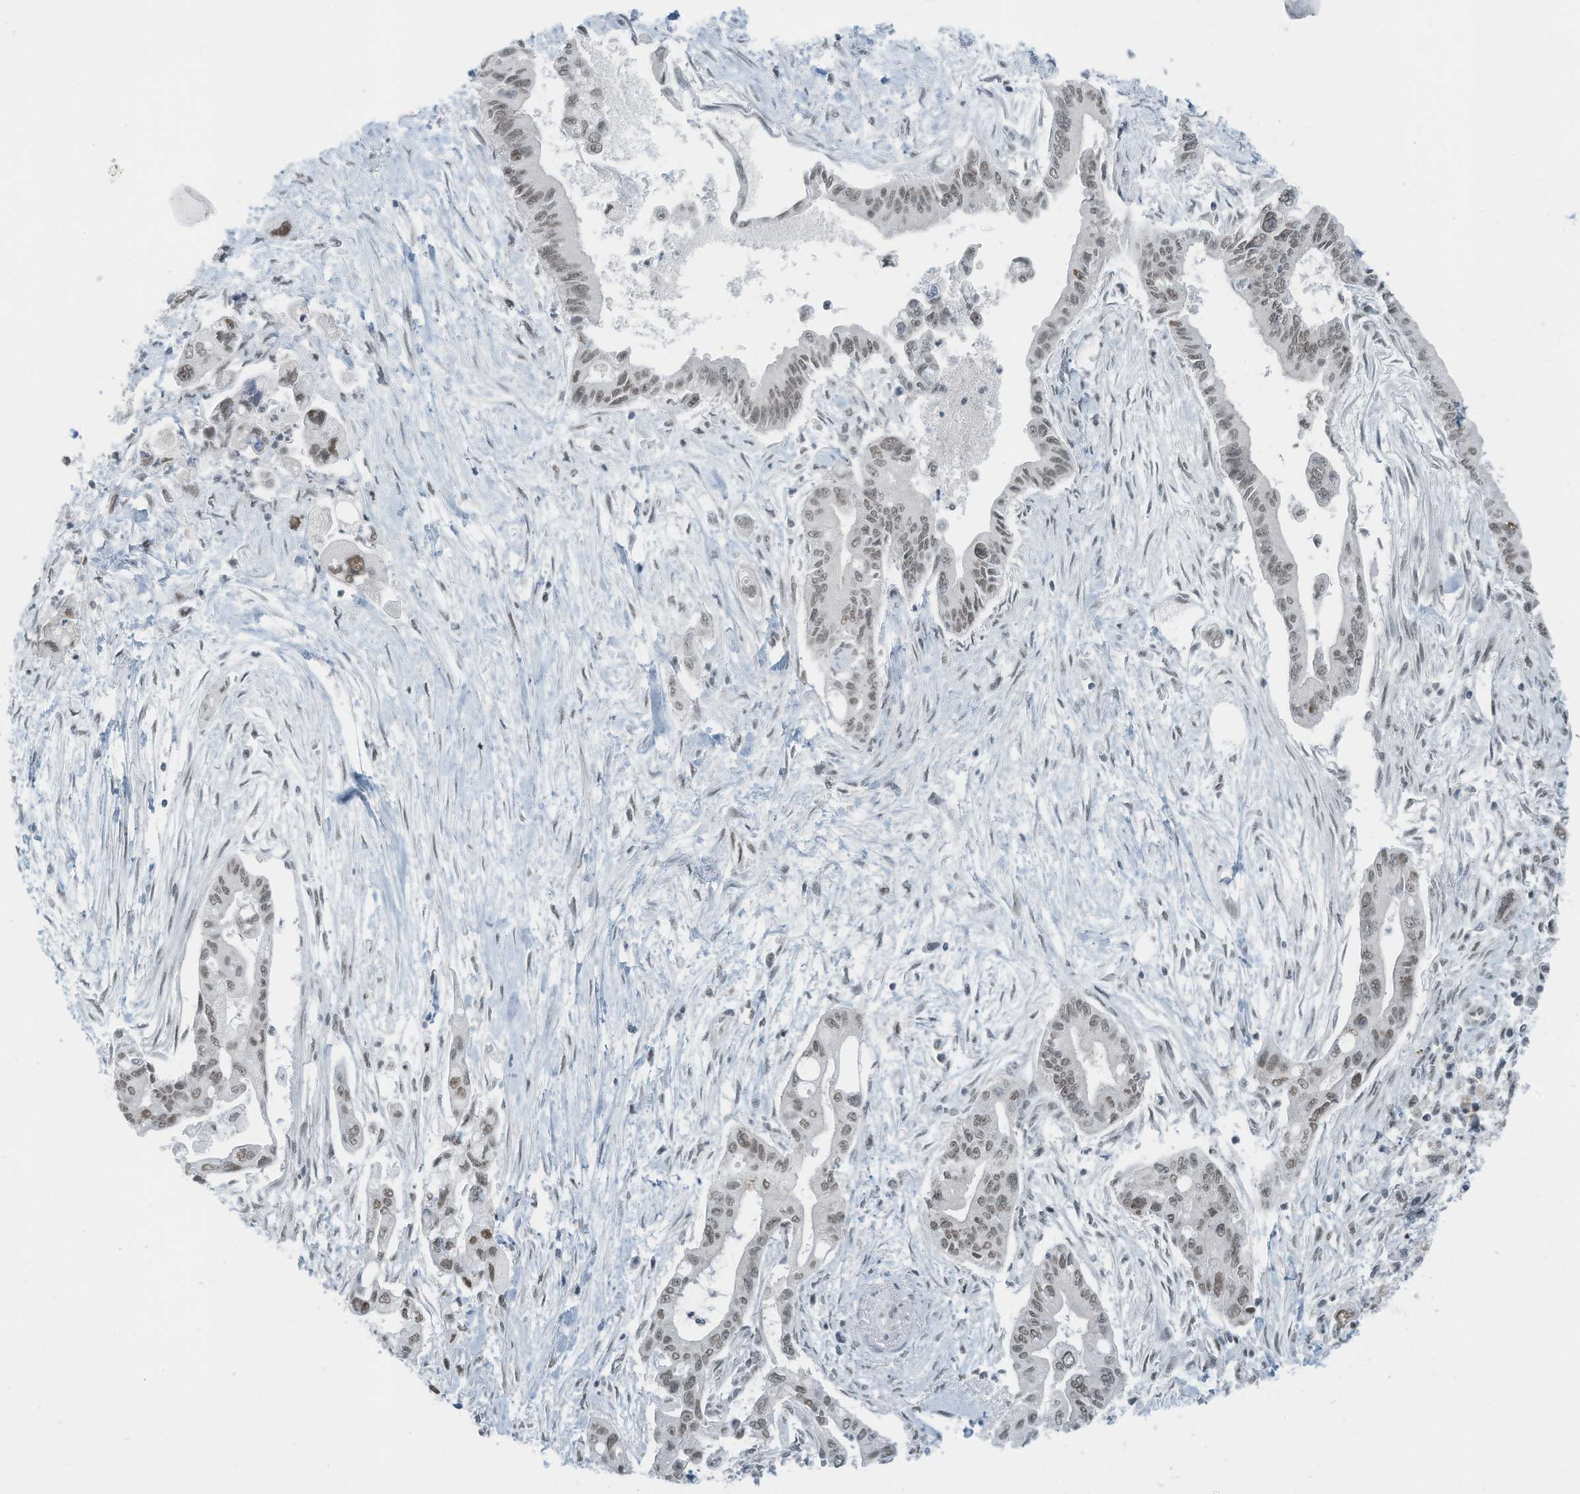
{"staining": {"intensity": "weak", "quantity": "<25%", "location": "nuclear"}, "tissue": "pancreatic cancer", "cell_type": "Tumor cells", "image_type": "cancer", "snomed": [{"axis": "morphology", "description": "Adenocarcinoma, NOS"}, {"axis": "topography", "description": "Pancreas"}], "caption": "Tumor cells are negative for protein expression in human adenocarcinoma (pancreatic).", "gene": "WRNIP1", "patient": {"sex": "male", "age": 70}}